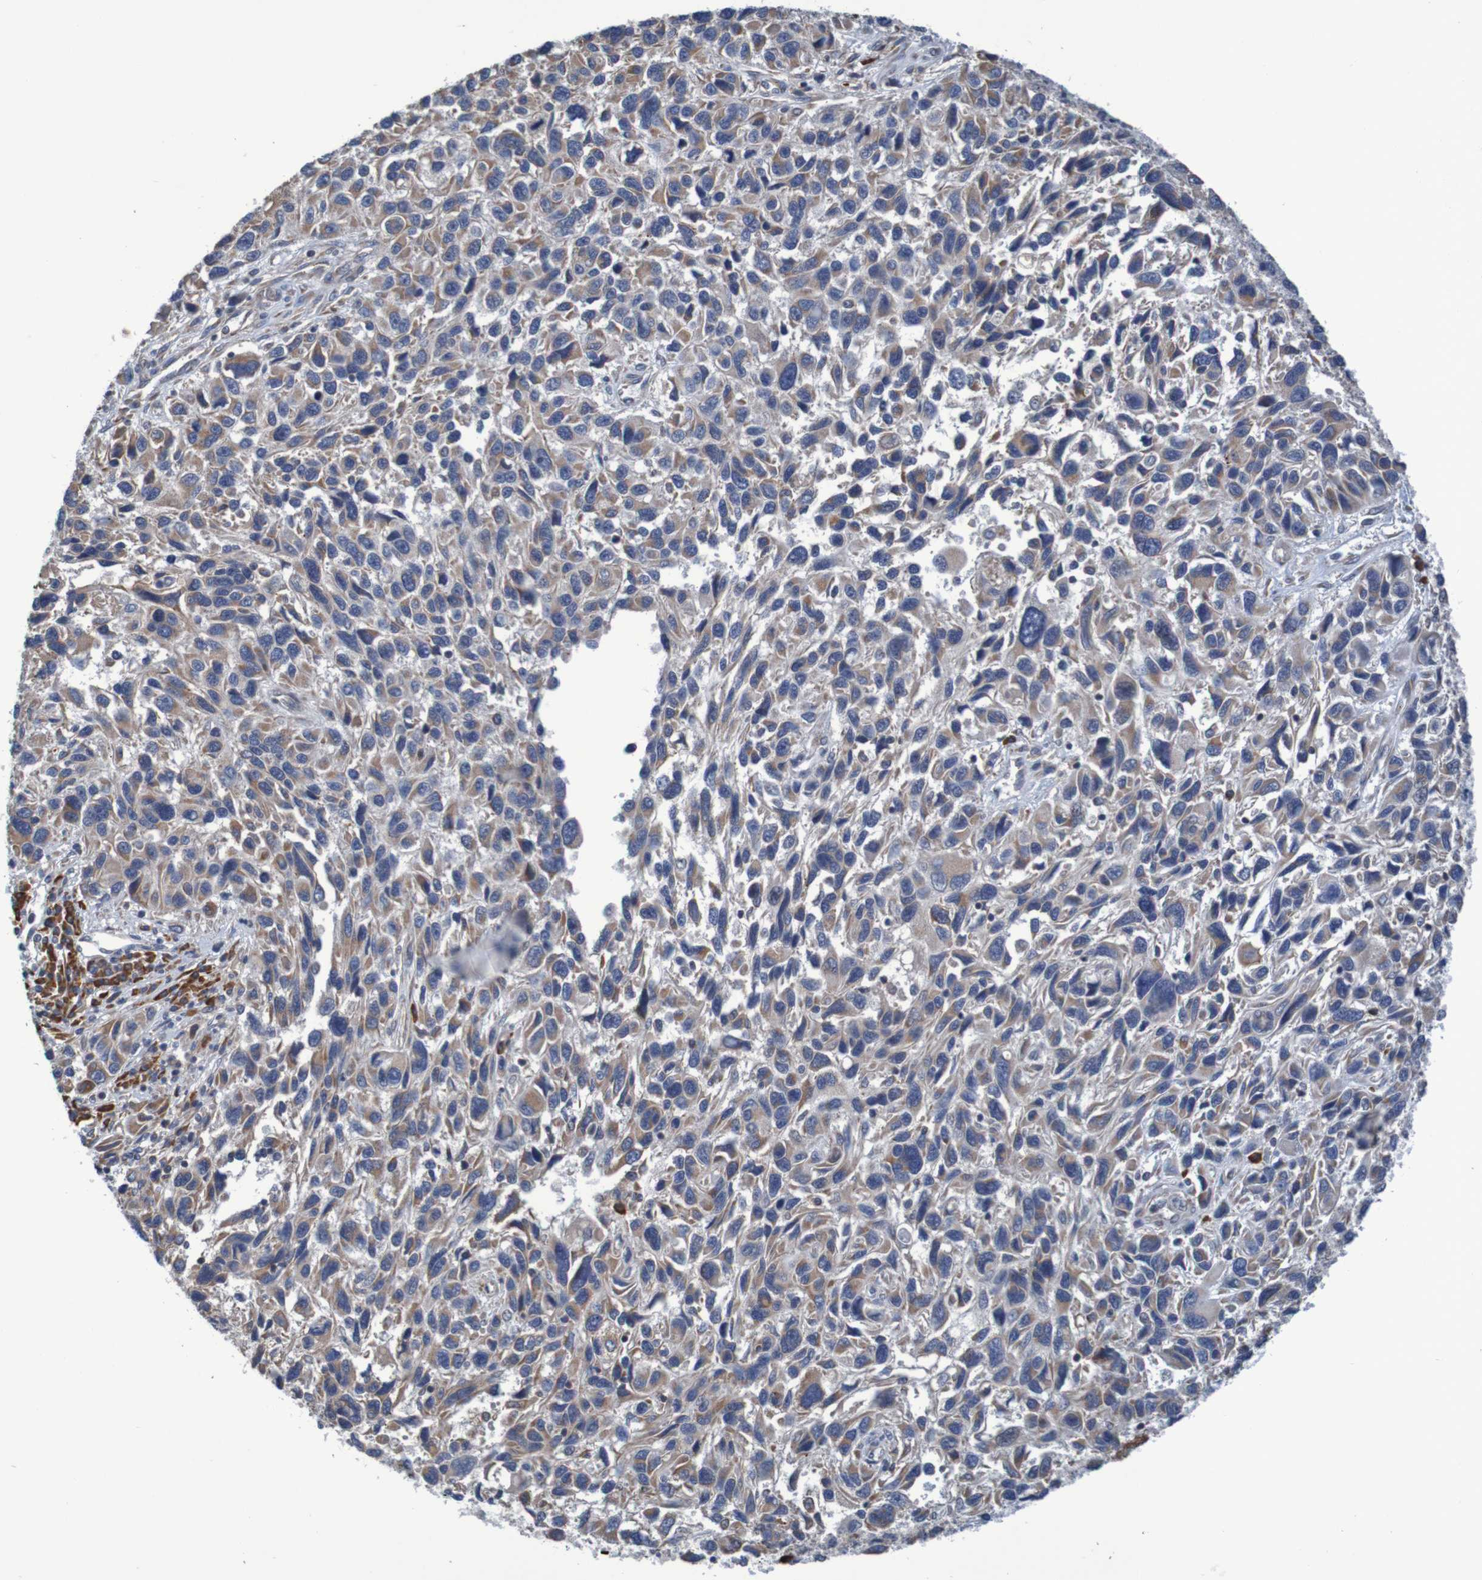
{"staining": {"intensity": "weak", "quantity": ">75%", "location": "cytoplasmic/membranous"}, "tissue": "melanoma", "cell_type": "Tumor cells", "image_type": "cancer", "snomed": [{"axis": "morphology", "description": "Malignant melanoma, NOS"}, {"axis": "topography", "description": "Skin"}], "caption": "Immunohistochemical staining of human malignant melanoma exhibits weak cytoplasmic/membranous protein positivity in about >75% of tumor cells.", "gene": "CLDN18", "patient": {"sex": "male", "age": 53}}